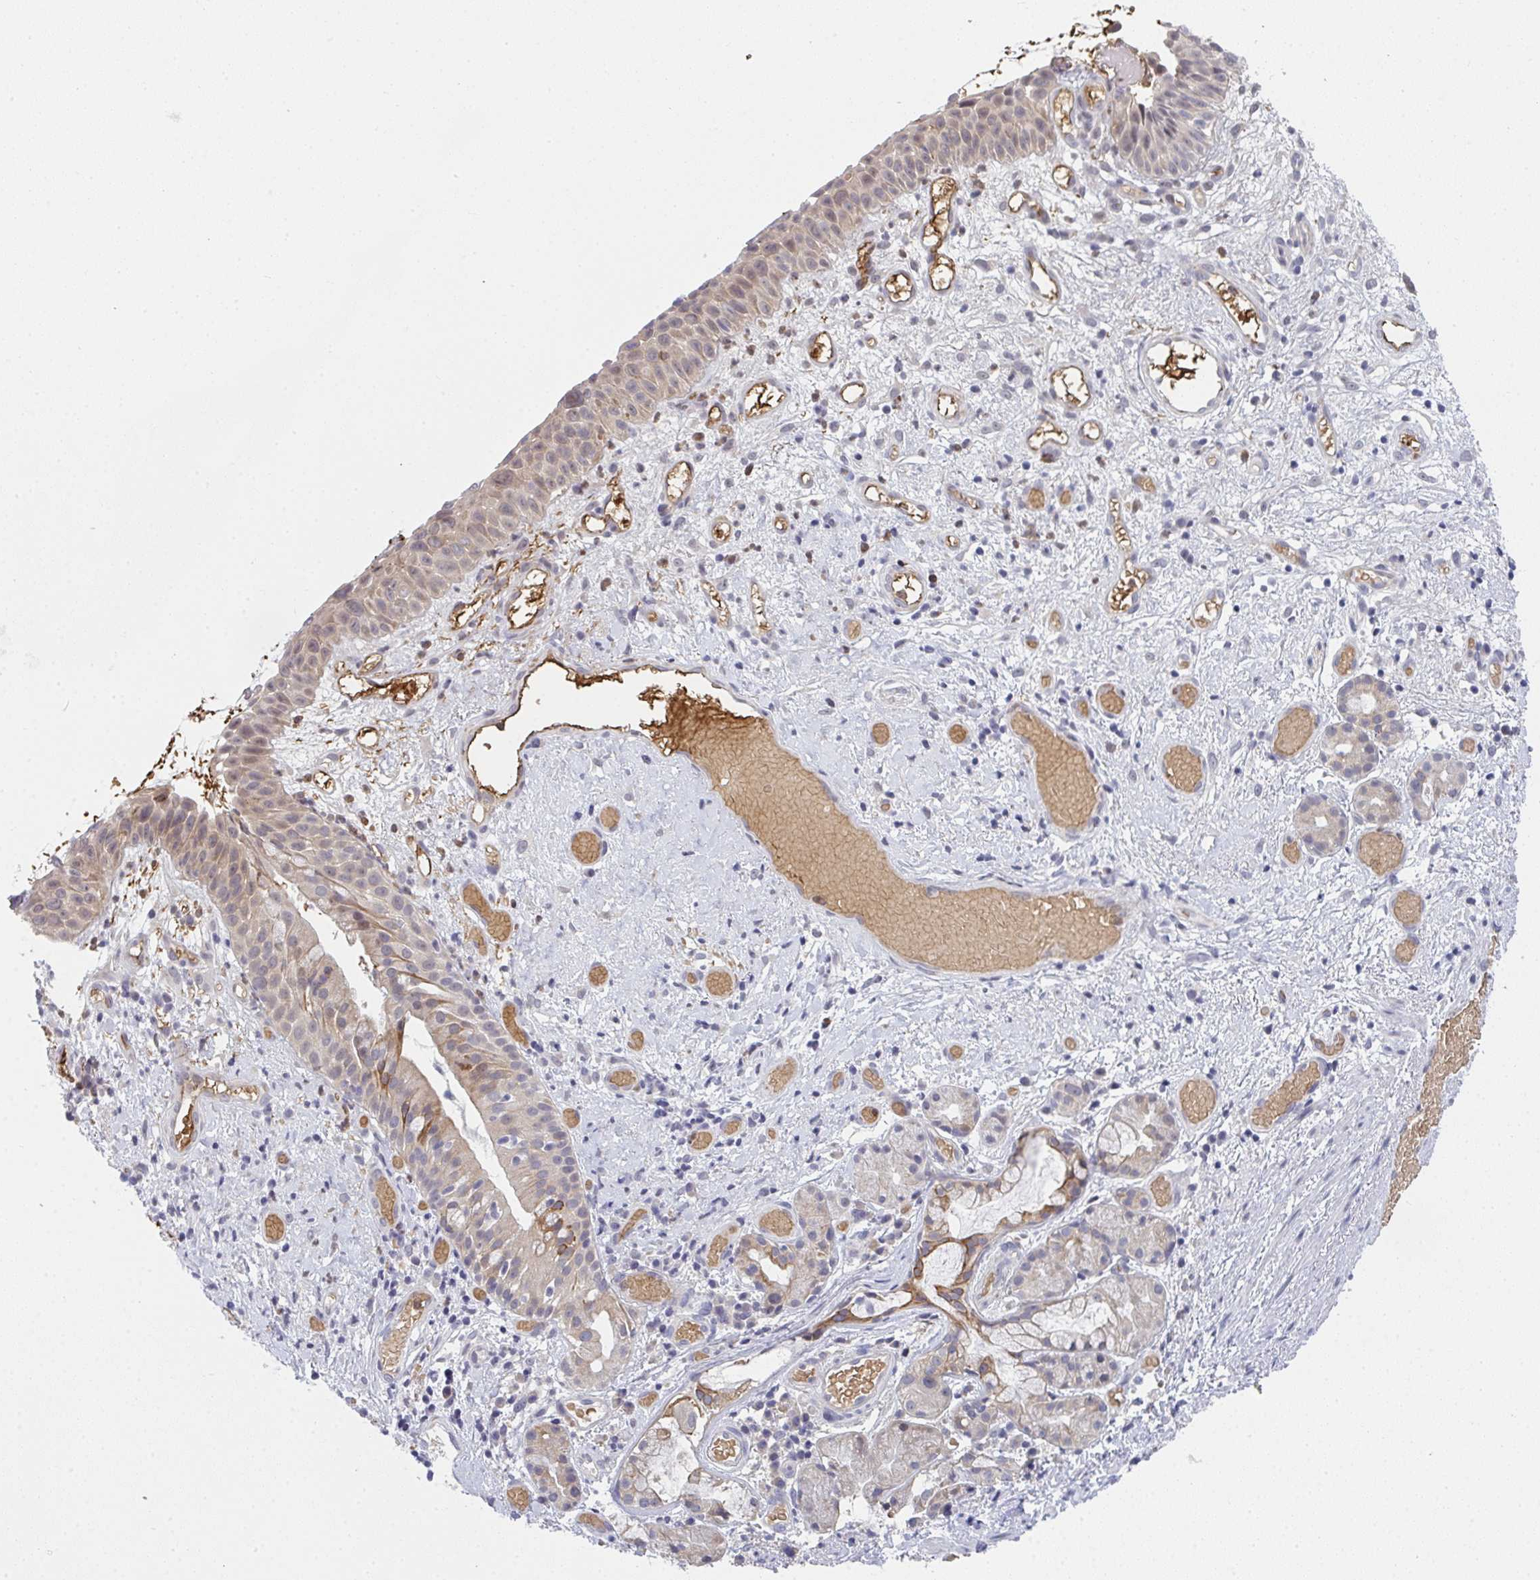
{"staining": {"intensity": "weak", "quantity": "25%-75%", "location": "nuclear"}, "tissue": "nasopharynx", "cell_type": "Respiratory epithelial cells", "image_type": "normal", "snomed": [{"axis": "morphology", "description": "Normal tissue, NOS"}, {"axis": "morphology", "description": "Inflammation, NOS"}, {"axis": "topography", "description": "Nasopharynx"}], "caption": "About 25%-75% of respiratory epithelial cells in unremarkable human nasopharynx exhibit weak nuclear protein expression as visualized by brown immunohistochemical staining.", "gene": "RIOK1", "patient": {"sex": "male", "age": 54}}